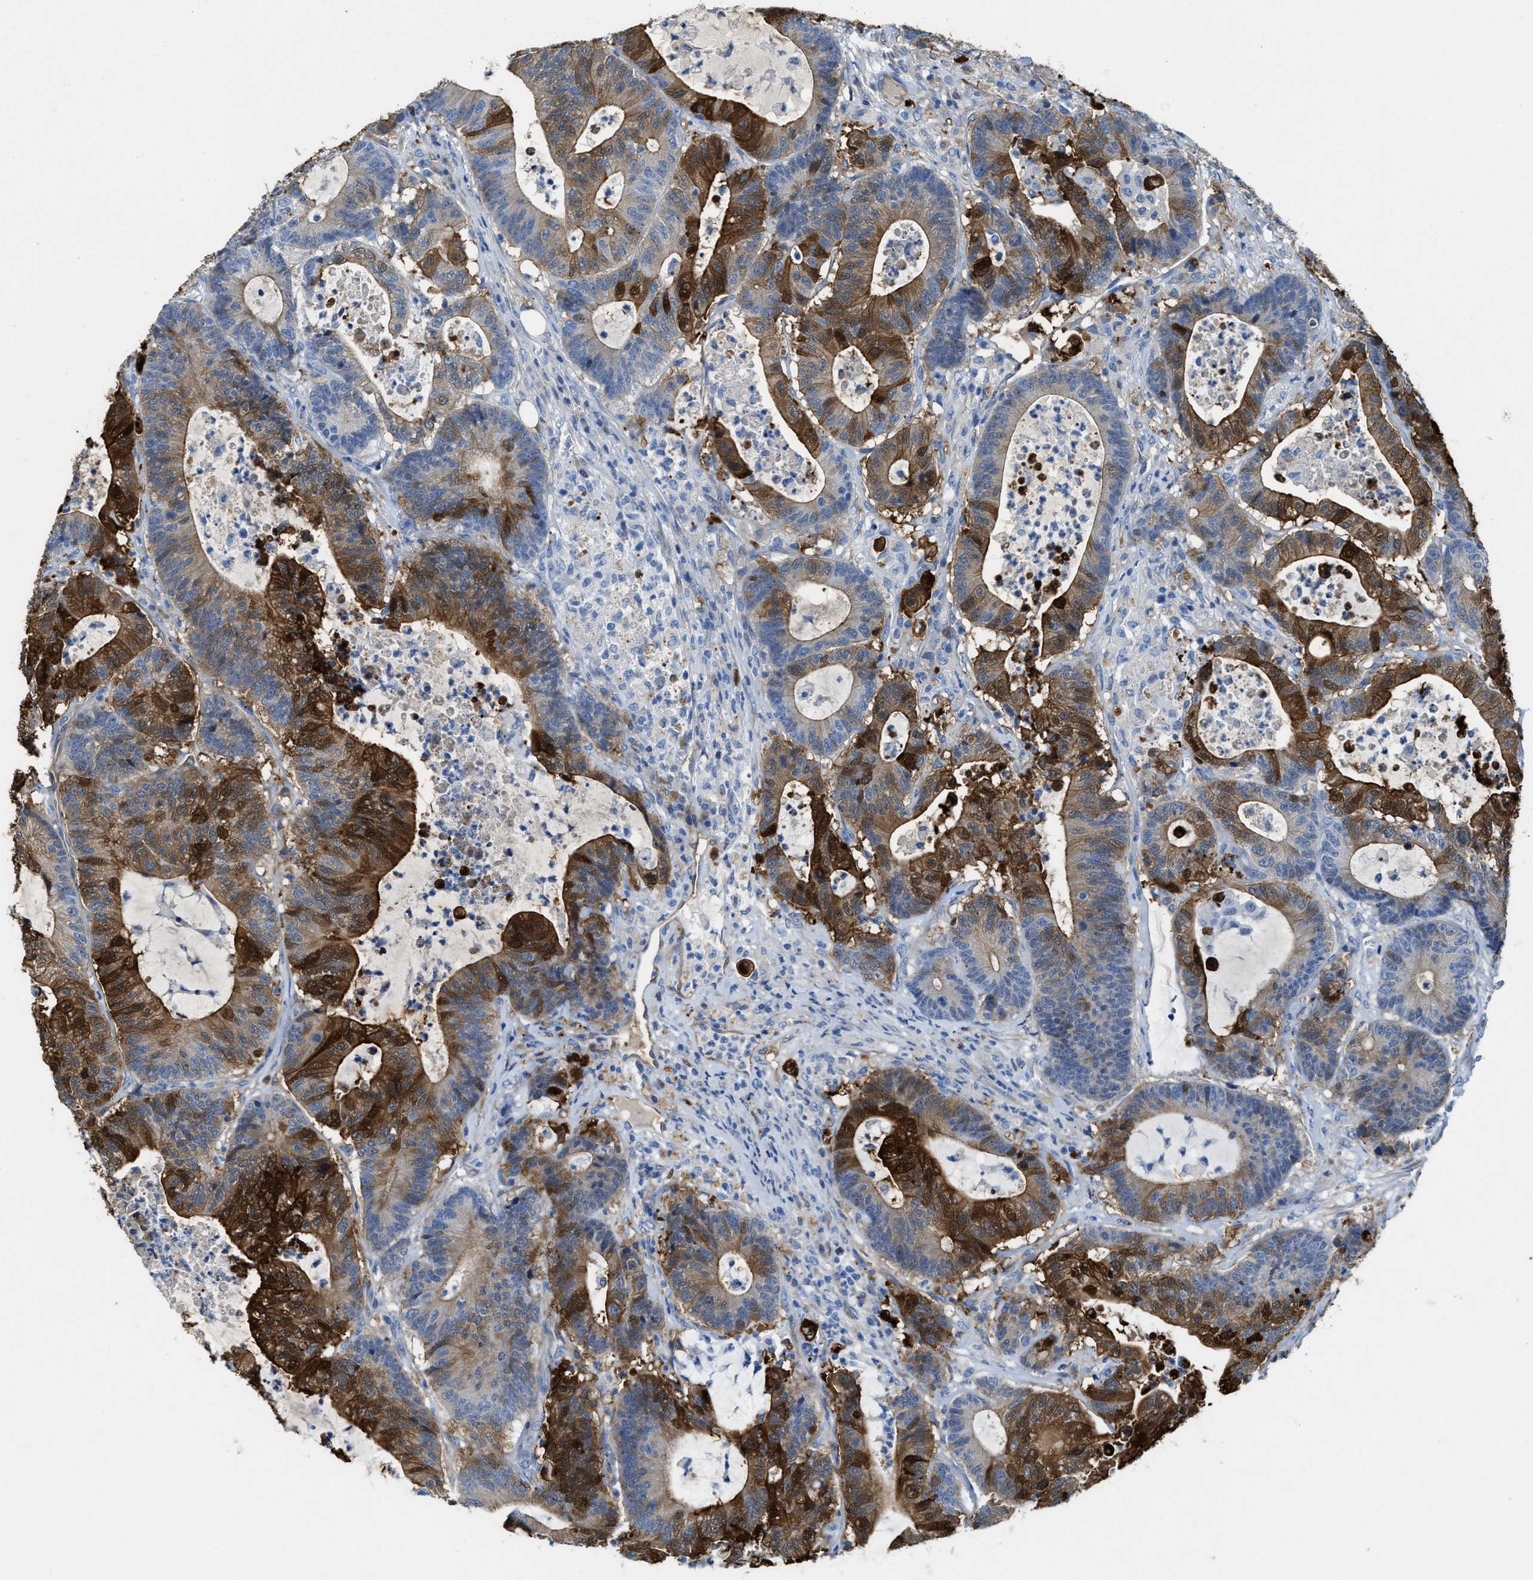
{"staining": {"intensity": "strong", "quantity": "25%-75%", "location": "cytoplasmic/membranous,nuclear"}, "tissue": "colorectal cancer", "cell_type": "Tumor cells", "image_type": "cancer", "snomed": [{"axis": "morphology", "description": "Adenocarcinoma, NOS"}, {"axis": "topography", "description": "Colon"}], "caption": "Immunohistochemistry of adenocarcinoma (colorectal) reveals high levels of strong cytoplasmic/membranous and nuclear positivity in approximately 25%-75% of tumor cells.", "gene": "ASS1", "patient": {"sex": "female", "age": 84}}